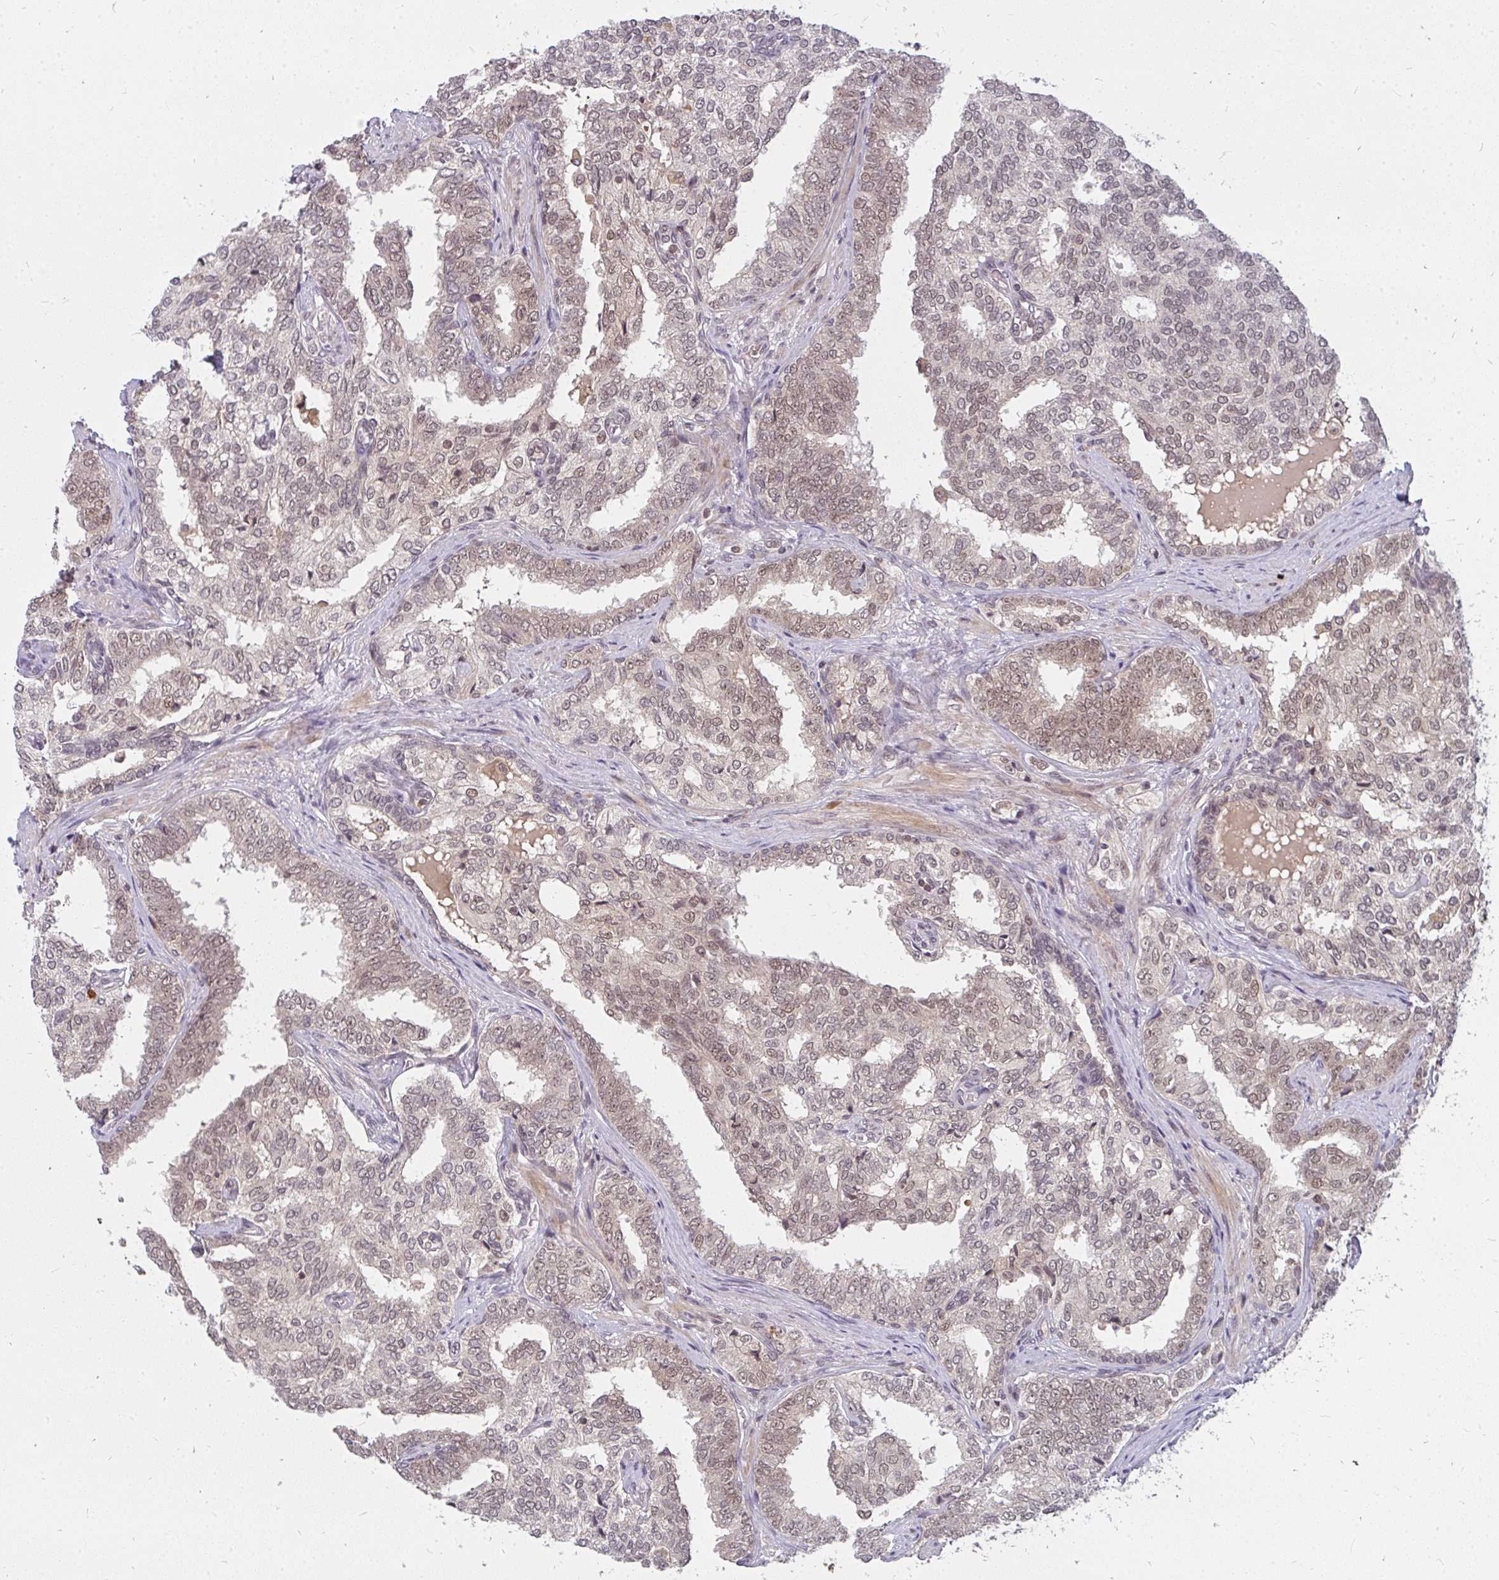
{"staining": {"intensity": "moderate", "quantity": "25%-75%", "location": "nuclear"}, "tissue": "prostate cancer", "cell_type": "Tumor cells", "image_type": "cancer", "snomed": [{"axis": "morphology", "description": "Adenocarcinoma, High grade"}, {"axis": "topography", "description": "Prostate"}], "caption": "A high-resolution photomicrograph shows immunohistochemistry staining of high-grade adenocarcinoma (prostate), which reveals moderate nuclear positivity in approximately 25%-75% of tumor cells.", "gene": "GTF3C6", "patient": {"sex": "male", "age": 72}}